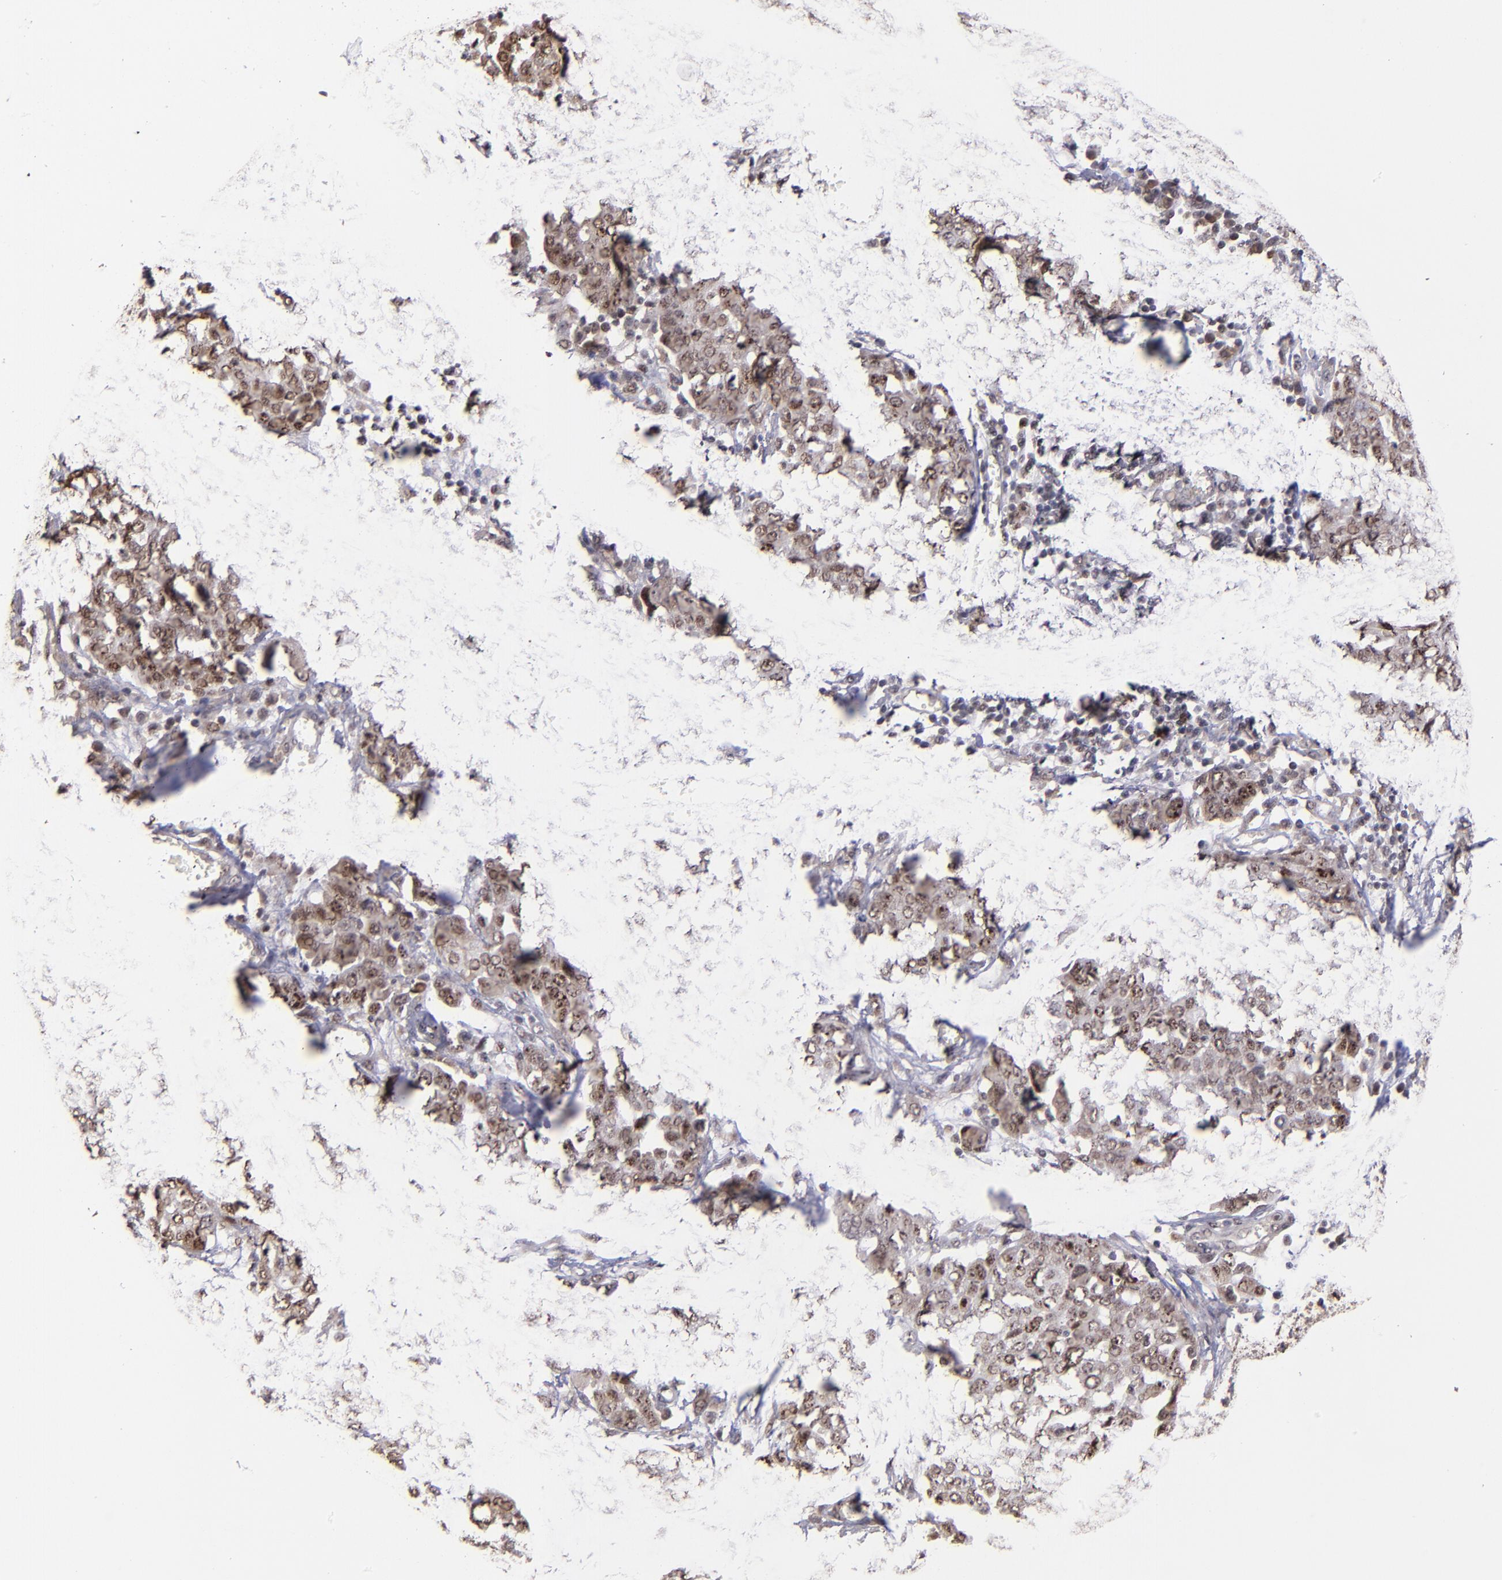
{"staining": {"intensity": "moderate", "quantity": "25%-75%", "location": "nuclear"}, "tissue": "ovarian cancer", "cell_type": "Tumor cells", "image_type": "cancer", "snomed": [{"axis": "morphology", "description": "Cystadenocarcinoma, serous, NOS"}, {"axis": "topography", "description": "Soft tissue"}, {"axis": "topography", "description": "Ovary"}], "caption": "Serous cystadenocarcinoma (ovarian) stained for a protein displays moderate nuclear positivity in tumor cells. The staining was performed using DAB, with brown indicating positive protein expression. Nuclei are stained blue with hematoxylin.", "gene": "ABHD12B", "patient": {"sex": "female", "age": 57}}